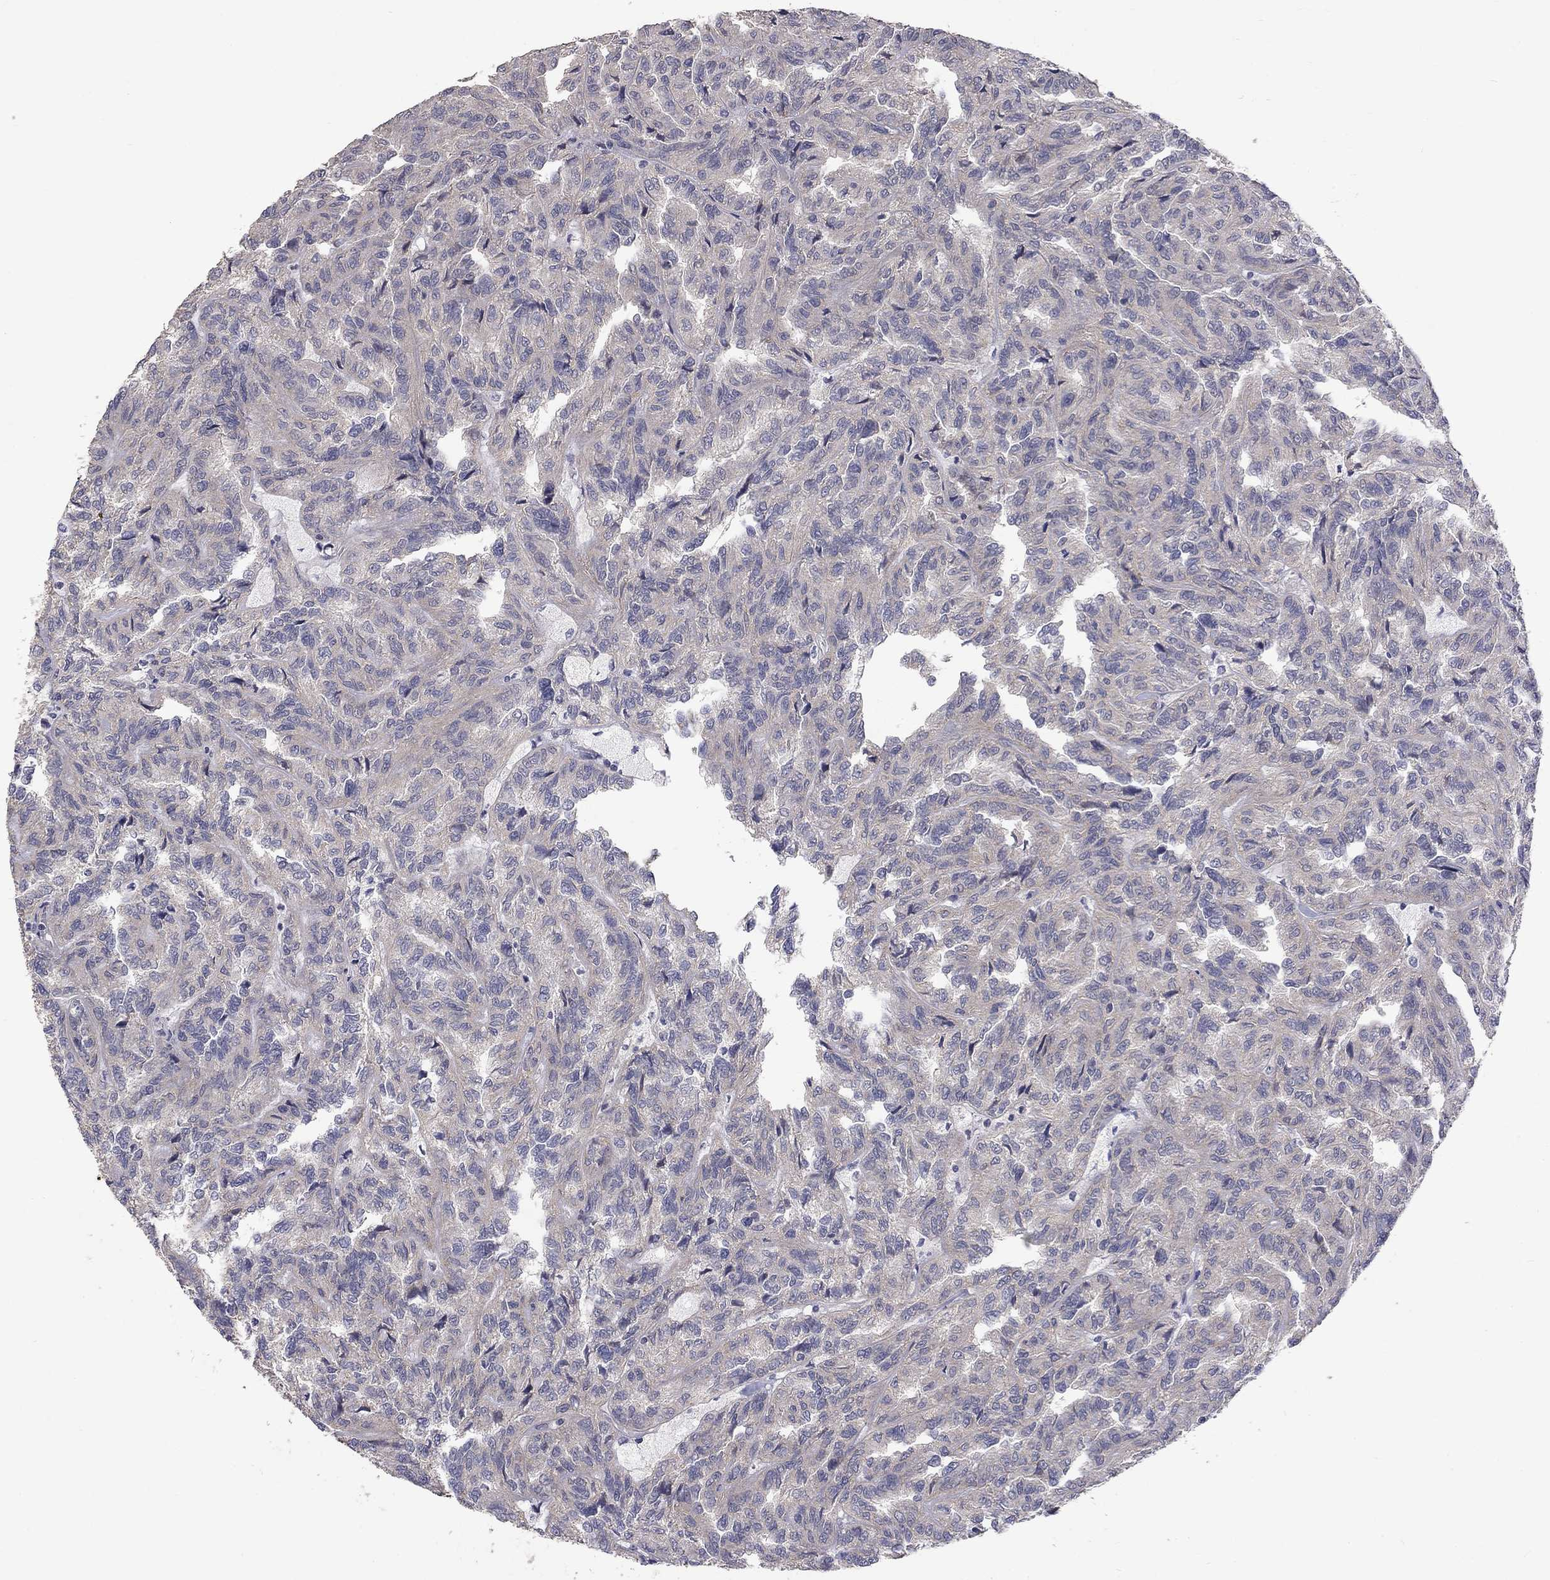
{"staining": {"intensity": "negative", "quantity": "none", "location": "none"}, "tissue": "renal cancer", "cell_type": "Tumor cells", "image_type": "cancer", "snomed": [{"axis": "morphology", "description": "Adenocarcinoma, NOS"}, {"axis": "topography", "description": "Kidney"}], "caption": "The histopathology image displays no staining of tumor cells in renal cancer (adenocarcinoma).", "gene": "SLC39A14", "patient": {"sex": "male", "age": 79}}